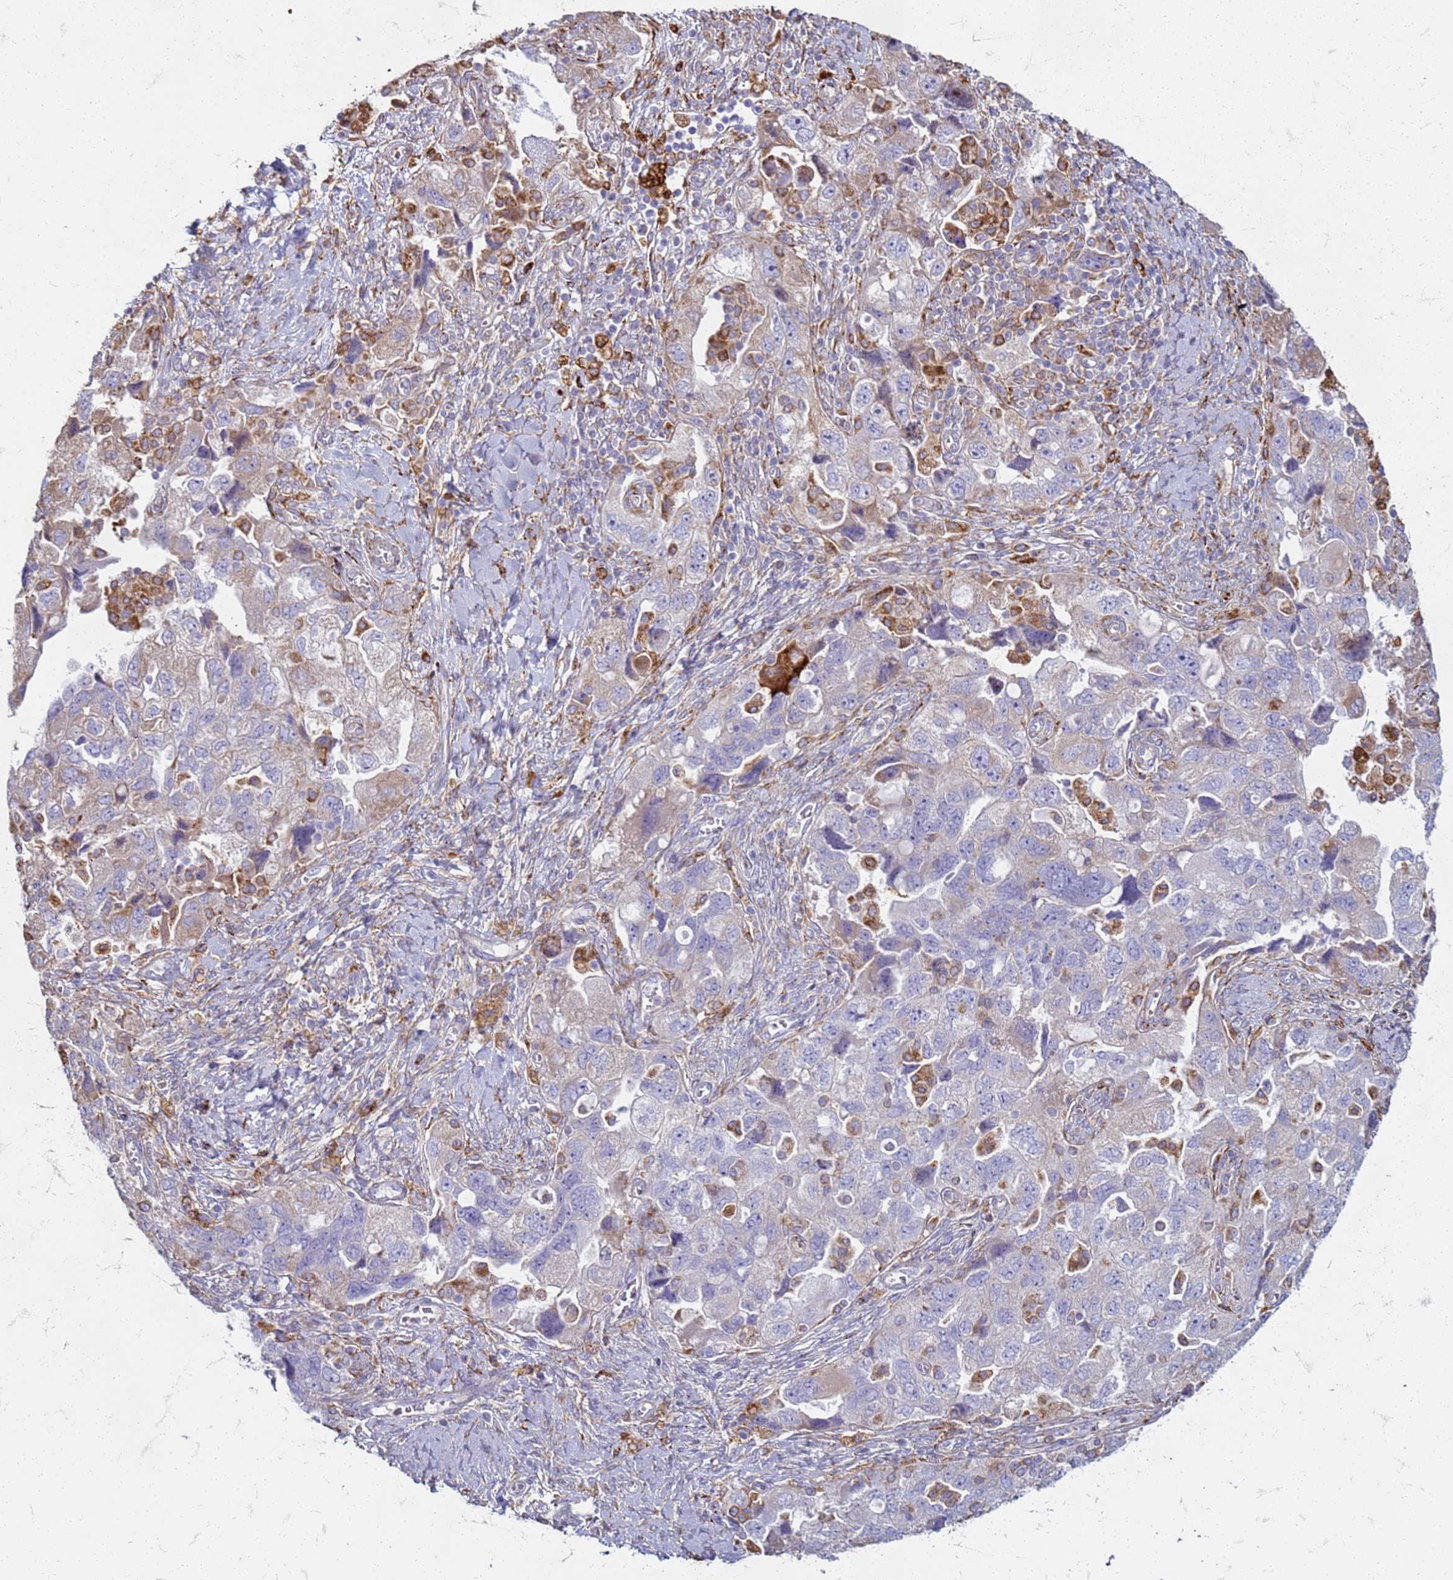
{"staining": {"intensity": "weak", "quantity": "25%-75%", "location": "cytoplasmic/membranous"}, "tissue": "ovarian cancer", "cell_type": "Tumor cells", "image_type": "cancer", "snomed": [{"axis": "morphology", "description": "Carcinoma, NOS"}, {"axis": "morphology", "description": "Cystadenocarcinoma, serous, NOS"}, {"axis": "topography", "description": "Ovary"}], "caption": "High-magnification brightfield microscopy of ovarian cancer stained with DAB (brown) and counterstained with hematoxylin (blue). tumor cells exhibit weak cytoplasmic/membranous expression is identified in about25%-75% of cells.", "gene": "PDK3", "patient": {"sex": "female", "age": 69}}